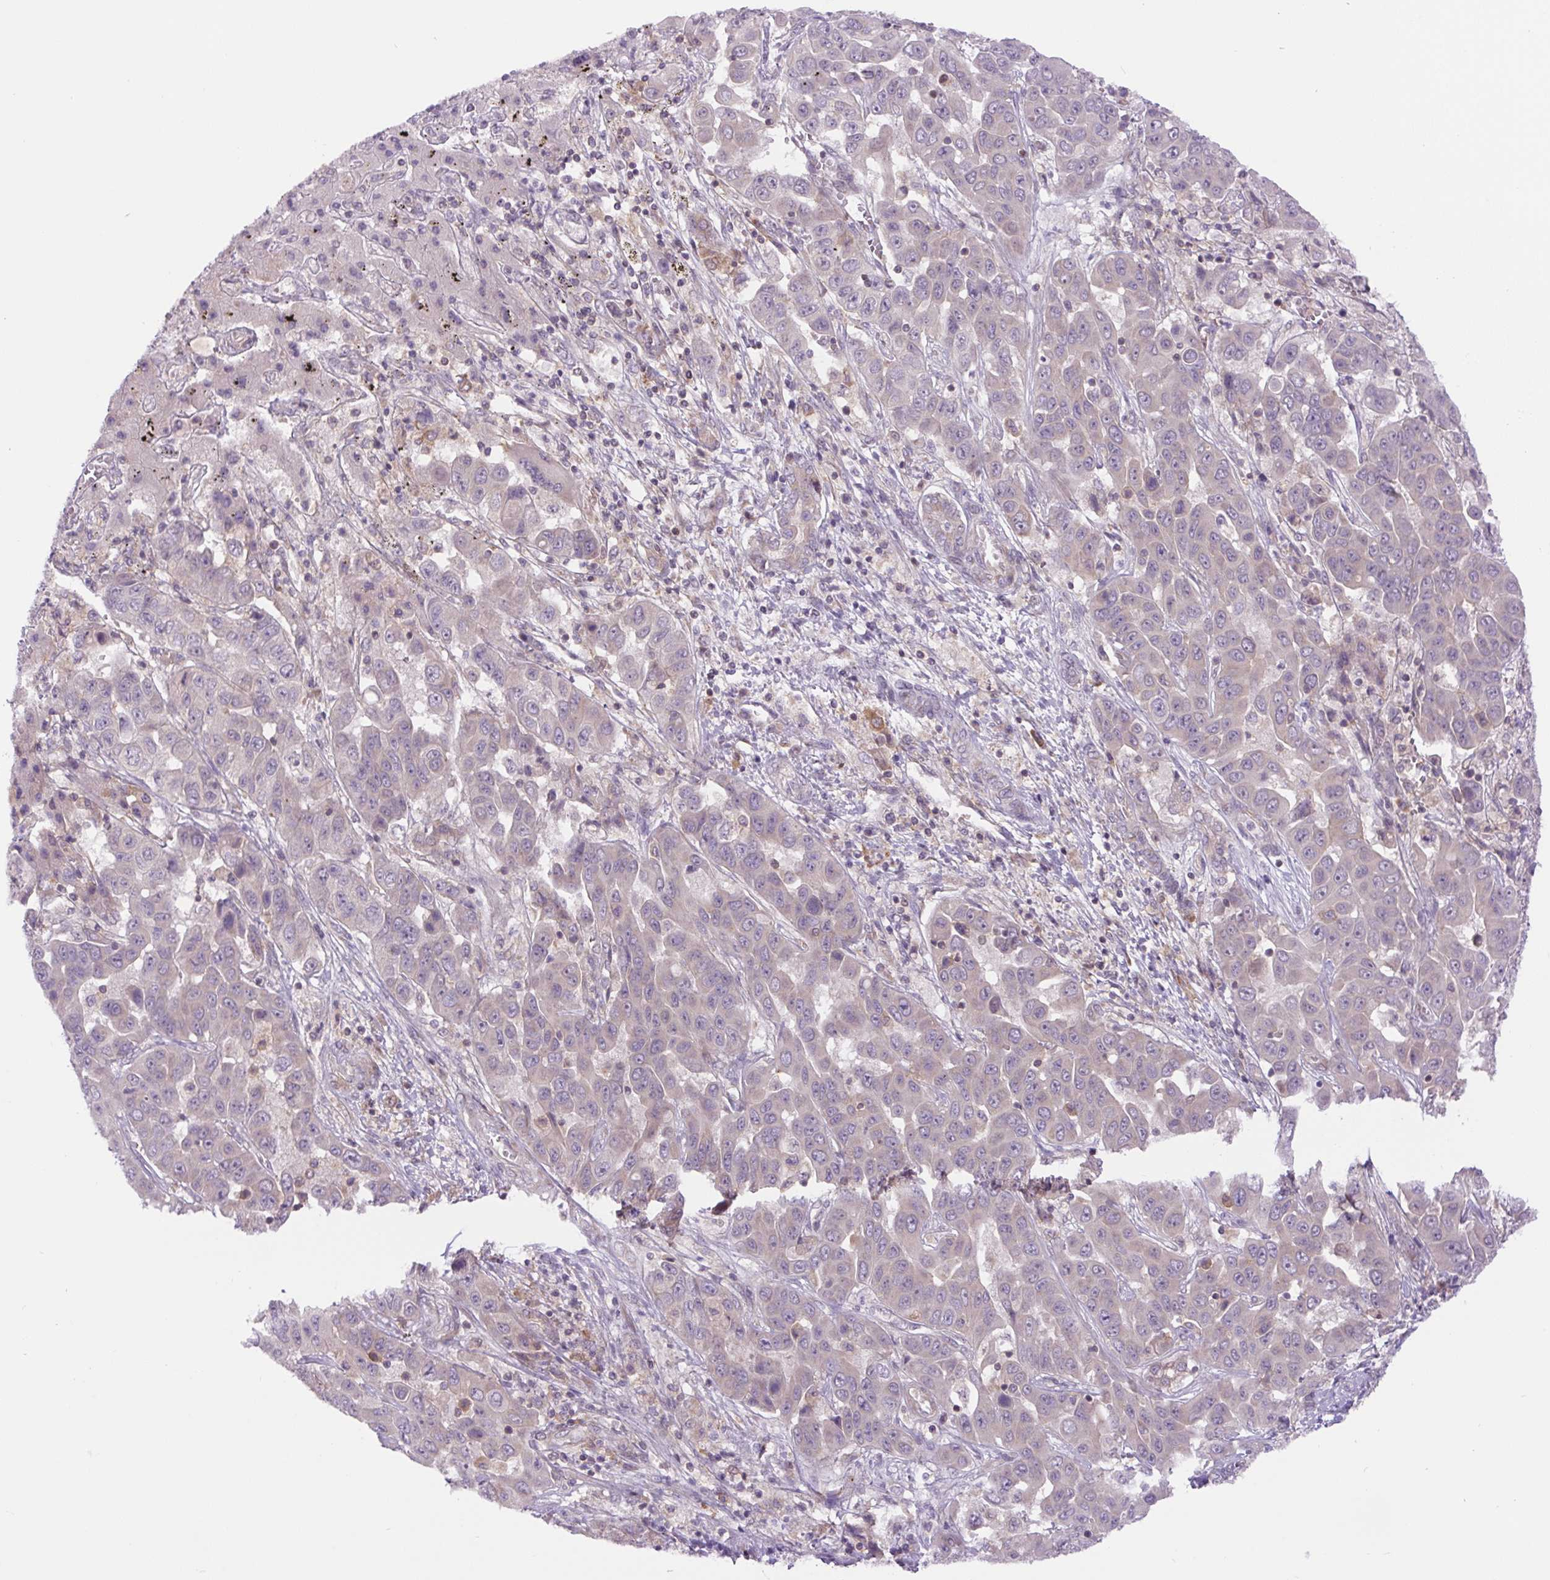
{"staining": {"intensity": "weak", "quantity": "<25%", "location": "cytoplasmic/membranous"}, "tissue": "liver cancer", "cell_type": "Tumor cells", "image_type": "cancer", "snomed": [{"axis": "morphology", "description": "Cholangiocarcinoma"}, {"axis": "topography", "description": "Liver"}], "caption": "Immunohistochemical staining of liver cancer shows no significant expression in tumor cells.", "gene": "MINK1", "patient": {"sex": "female", "age": 52}}